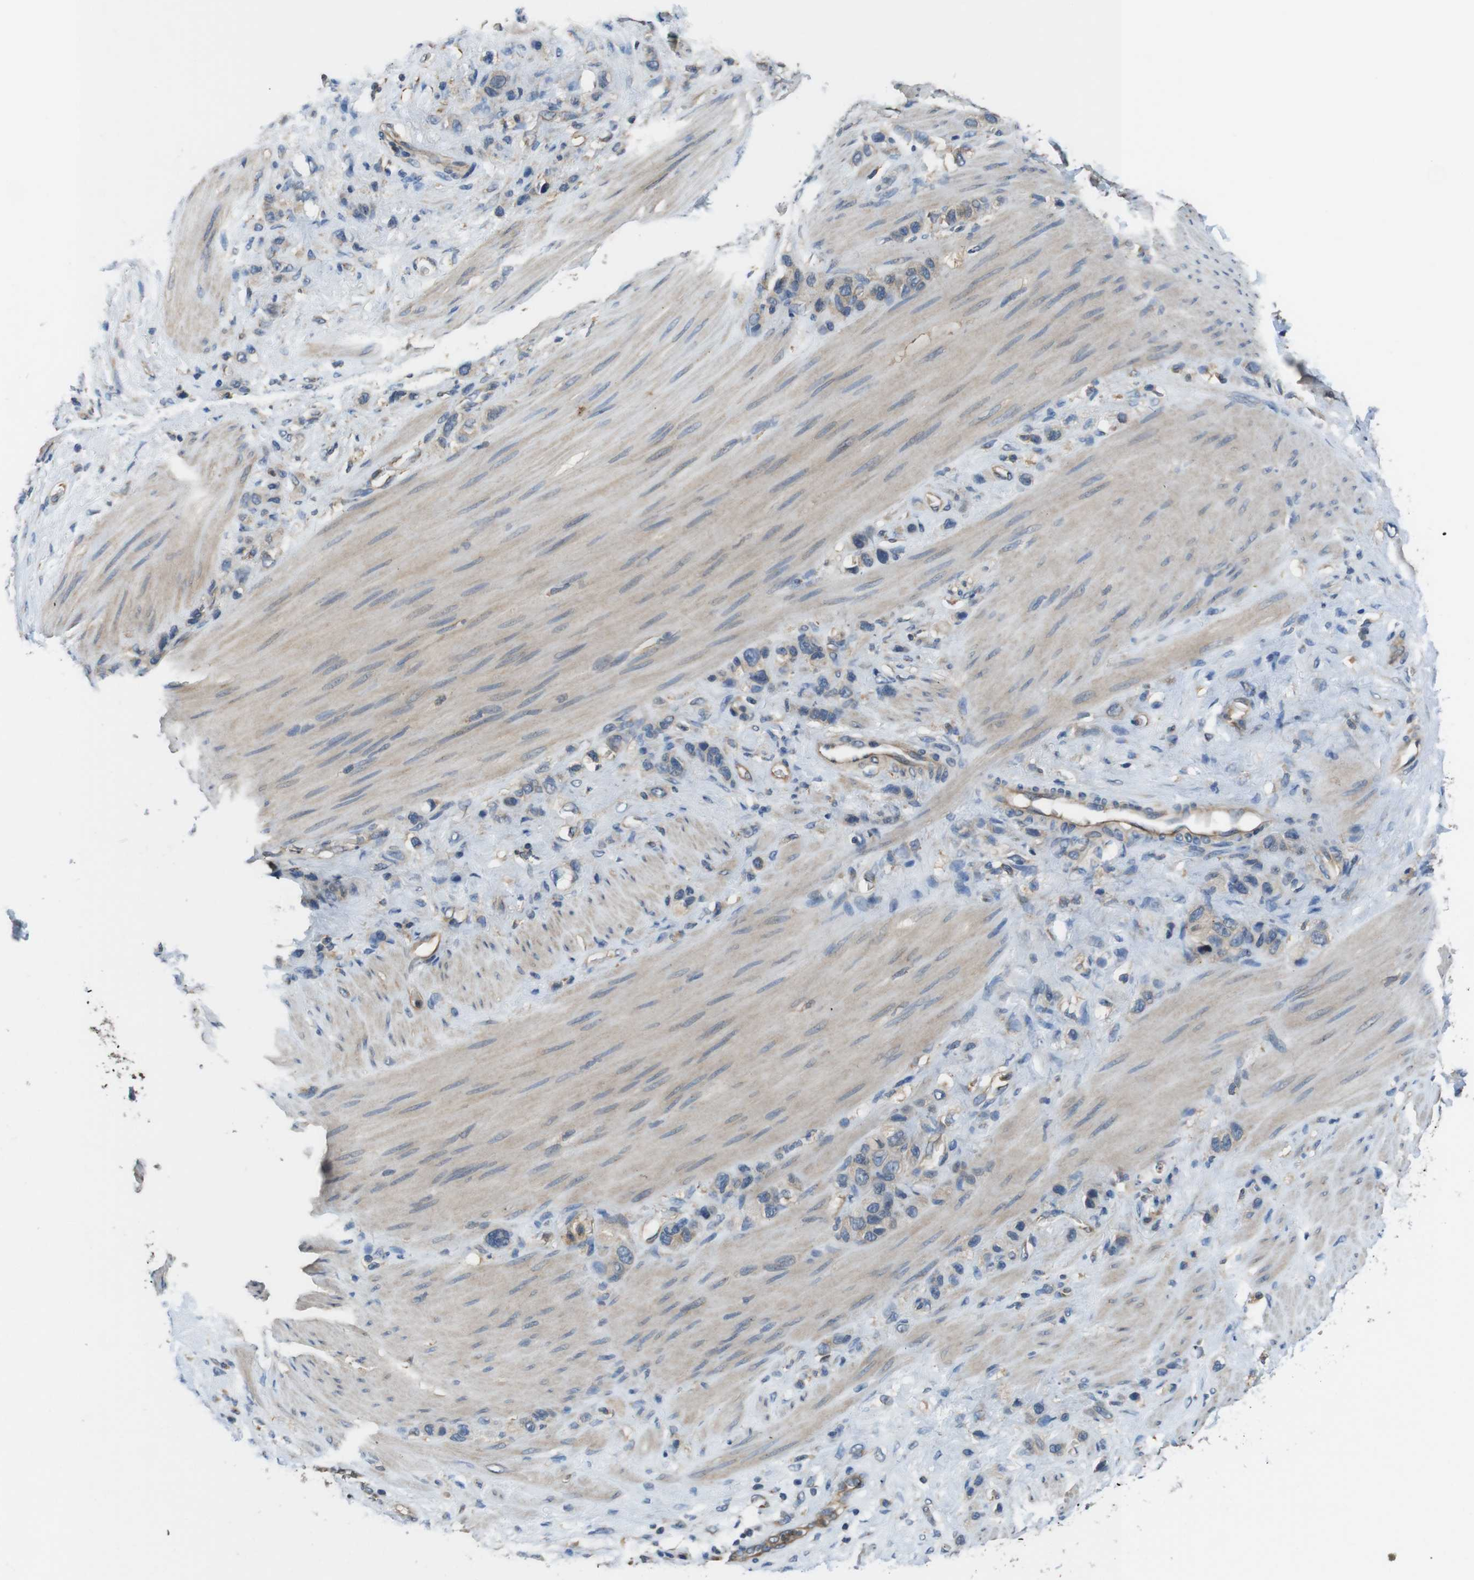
{"staining": {"intensity": "weak", "quantity": "<25%", "location": "cytoplasmic/membranous"}, "tissue": "stomach cancer", "cell_type": "Tumor cells", "image_type": "cancer", "snomed": [{"axis": "morphology", "description": "Adenocarcinoma, NOS"}, {"axis": "morphology", "description": "Adenocarcinoma, High grade"}, {"axis": "topography", "description": "Stomach, upper"}, {"axis": "topography", "description": "Stomach, lower"}], "caption": "Human stomach cancer stained for a protein using immunohistochemistry (IHC) reveals no staining in tumor cells.", "gene": "DCTN1", "patient": {"sex": "female", "age": 65}}